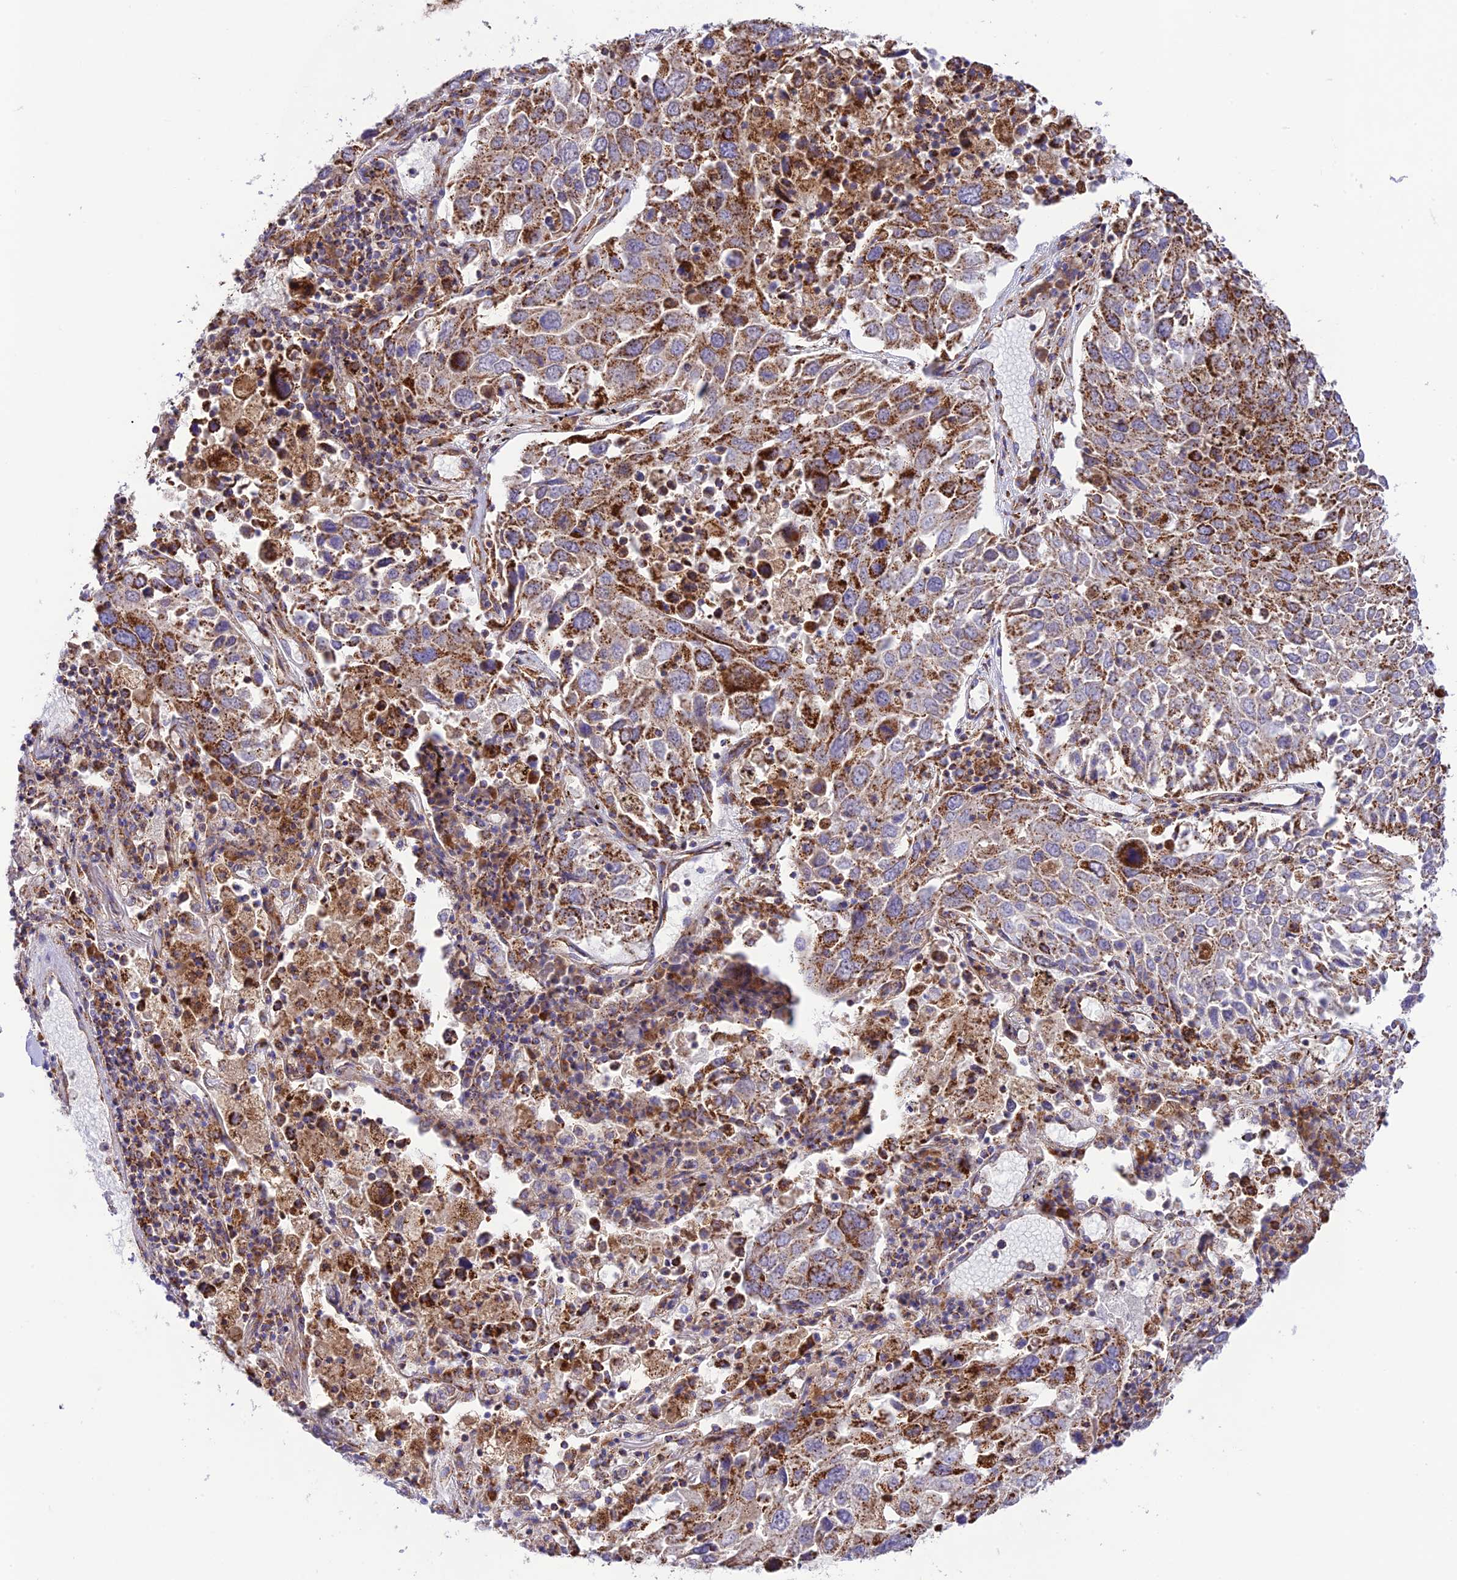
{"staining": {"intensity": "strong", "quantity": ">75%", "location": "cytoplasmic/membranous"}, "tissue": "lung cancer", "cell_type": "Tumor cells", "image_type": "cancer", "snomed": [{"axis": "morphology", "description": "Squamous cell carcinoma, NOS"}, {"axis": "topography", "description": "Lung"}], "caption": "A brown stain shows strong cytoplasmic/membranous staining of a protein in human lung cancer tumor cells. (DAB (3,3'-diaminobenzidine) = brown stain, brightfield microscopy at high magnification).", "gene": "UAP1L1", "patient": {"sex": "male", "age": 65}}